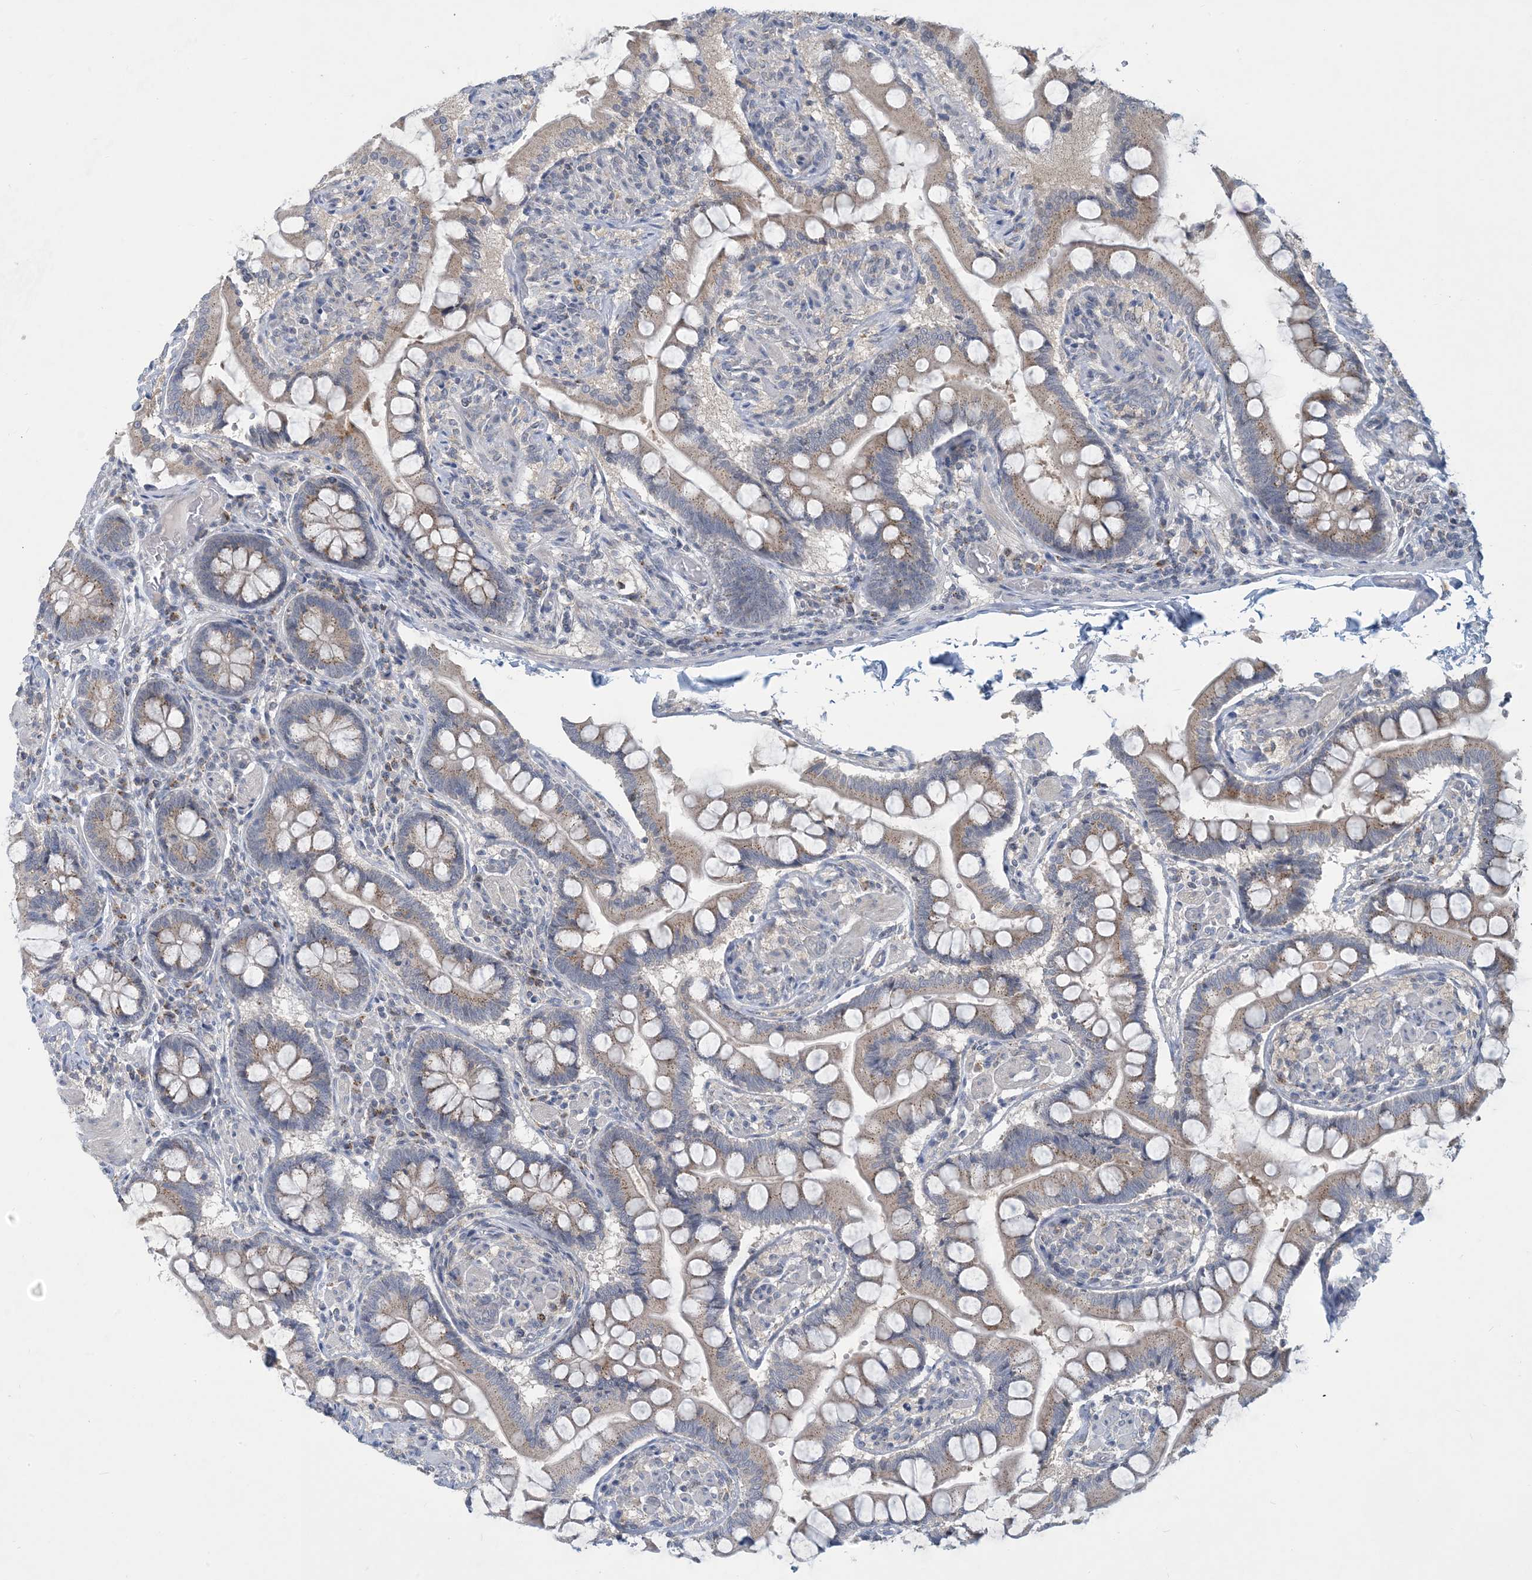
{"staining": {"intensity": "moderate", "quantity": "25%-75%", "location": "cytoplasmic/membranous"}, "tissue": "small intestine", "cell_type": "Glandular cells", "image_type": "normal", "snomed": [{"axis": "morphology", "description": "Normal tissue, NOS"}, {"axis": "topography", "description": "Small intestine"}], "caption": "IHC histopathology image of unremarkable human small intestine stained for a protein (brown), which reveals medium levels of moderate cytoplasmic/membranous expression in approximately 25%-75% of glandular cells.", "gene": "CCDC14", "patient": {"sex": "male", "age": 41}}